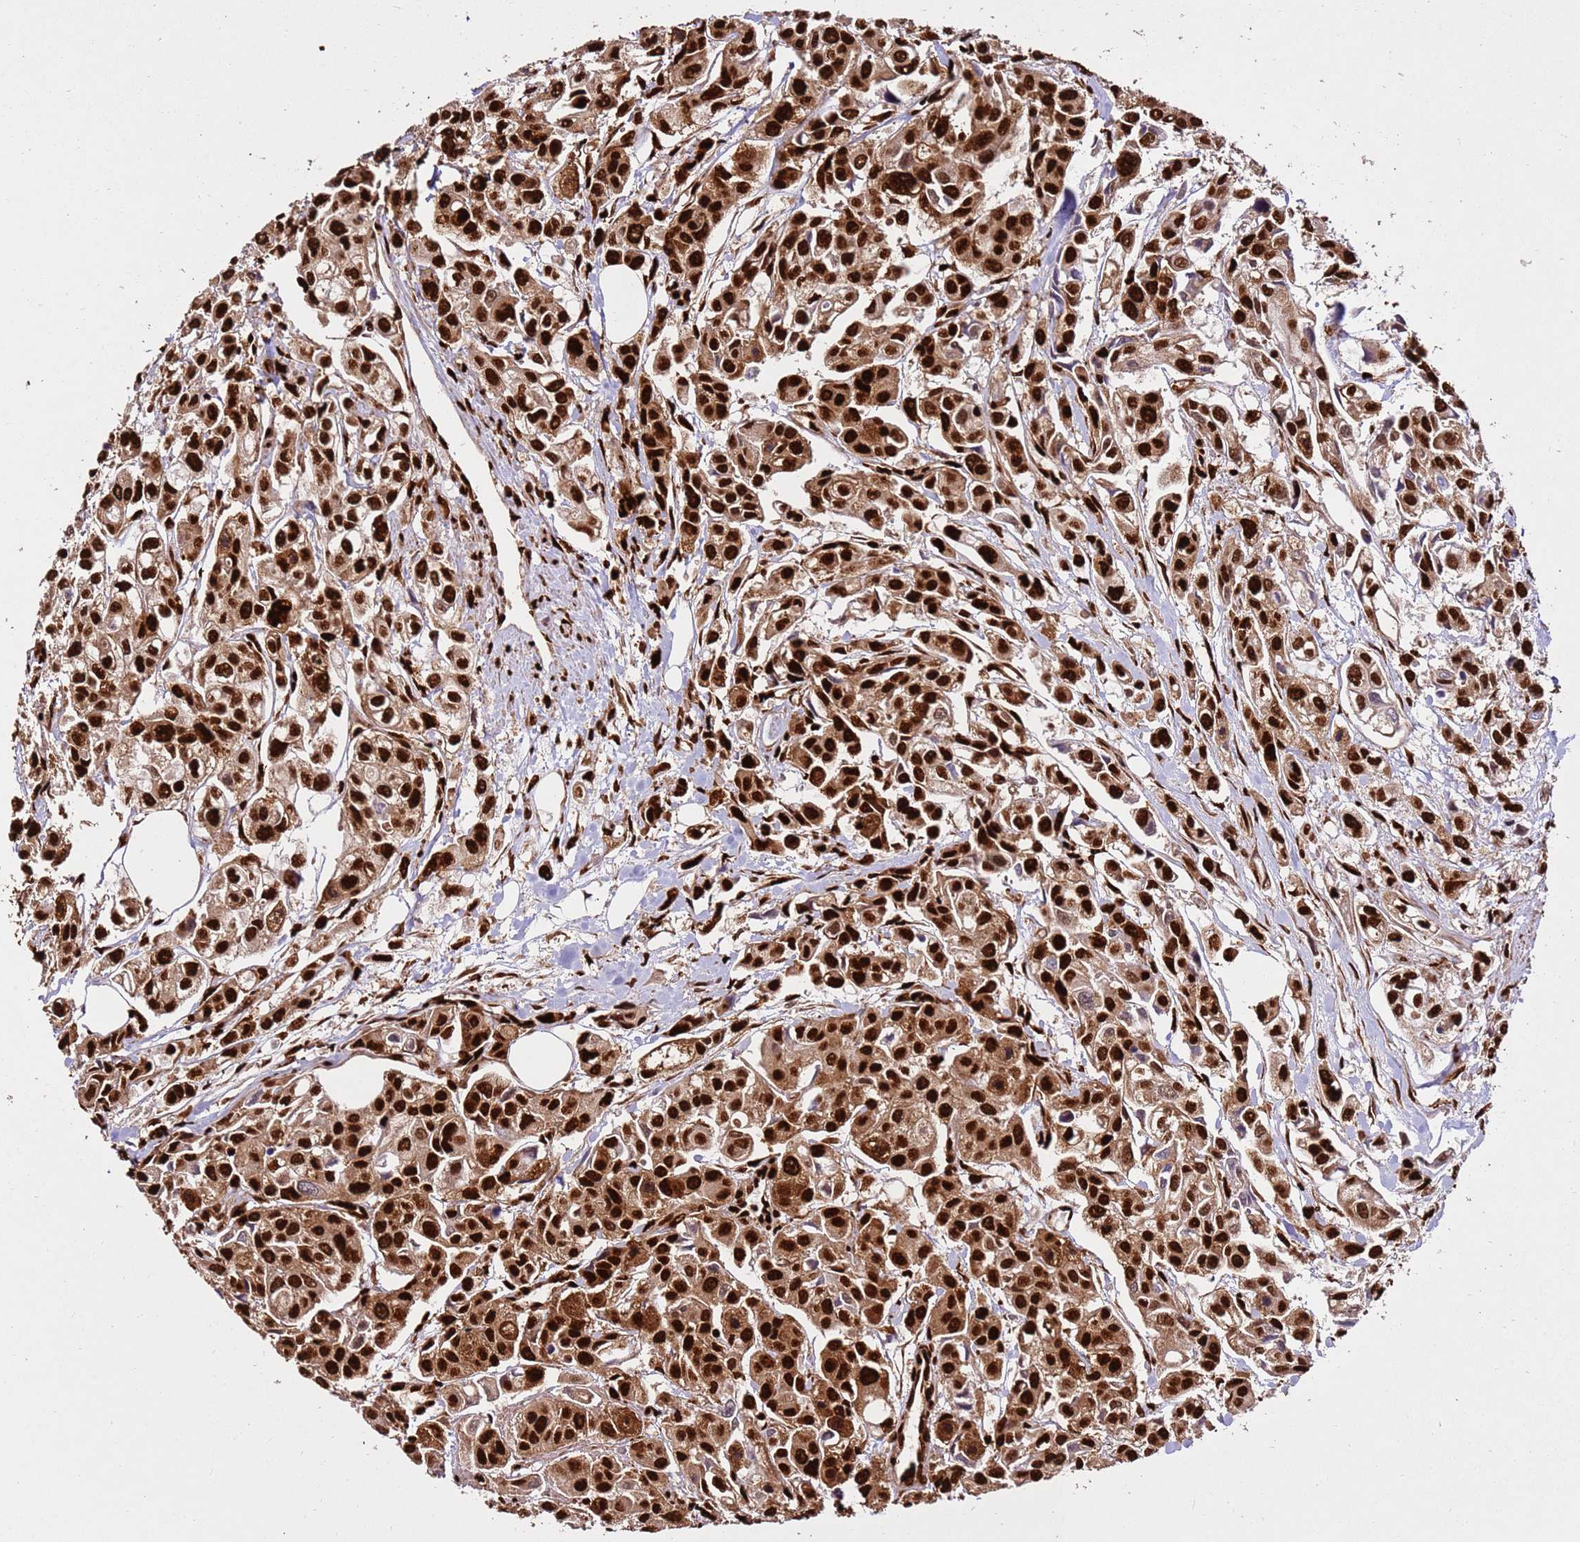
{"staining": {"intensity": "strong", "quantity": ">75%", "location": "nuclear"}, "tissue": "urothelial cancer", "cell_type": "Tumor cells", "image_type": "cancer", "snomed": [{"axis": "morphology", "description": "Urothelial carcinoma, High grade"}, {"axis": "topography", "description": "Urinary bladder"}], "caption": "Immunohistochemical staining of human high-grade urothelial carcinoma demonstrates high levels of strong nuclear staining in approximately >75% of tumor cells. (IHC, brightfield microscopy, high magnification).", "gene": "HNRNPAB", "patient": {"sex": "male", "age": 67}}